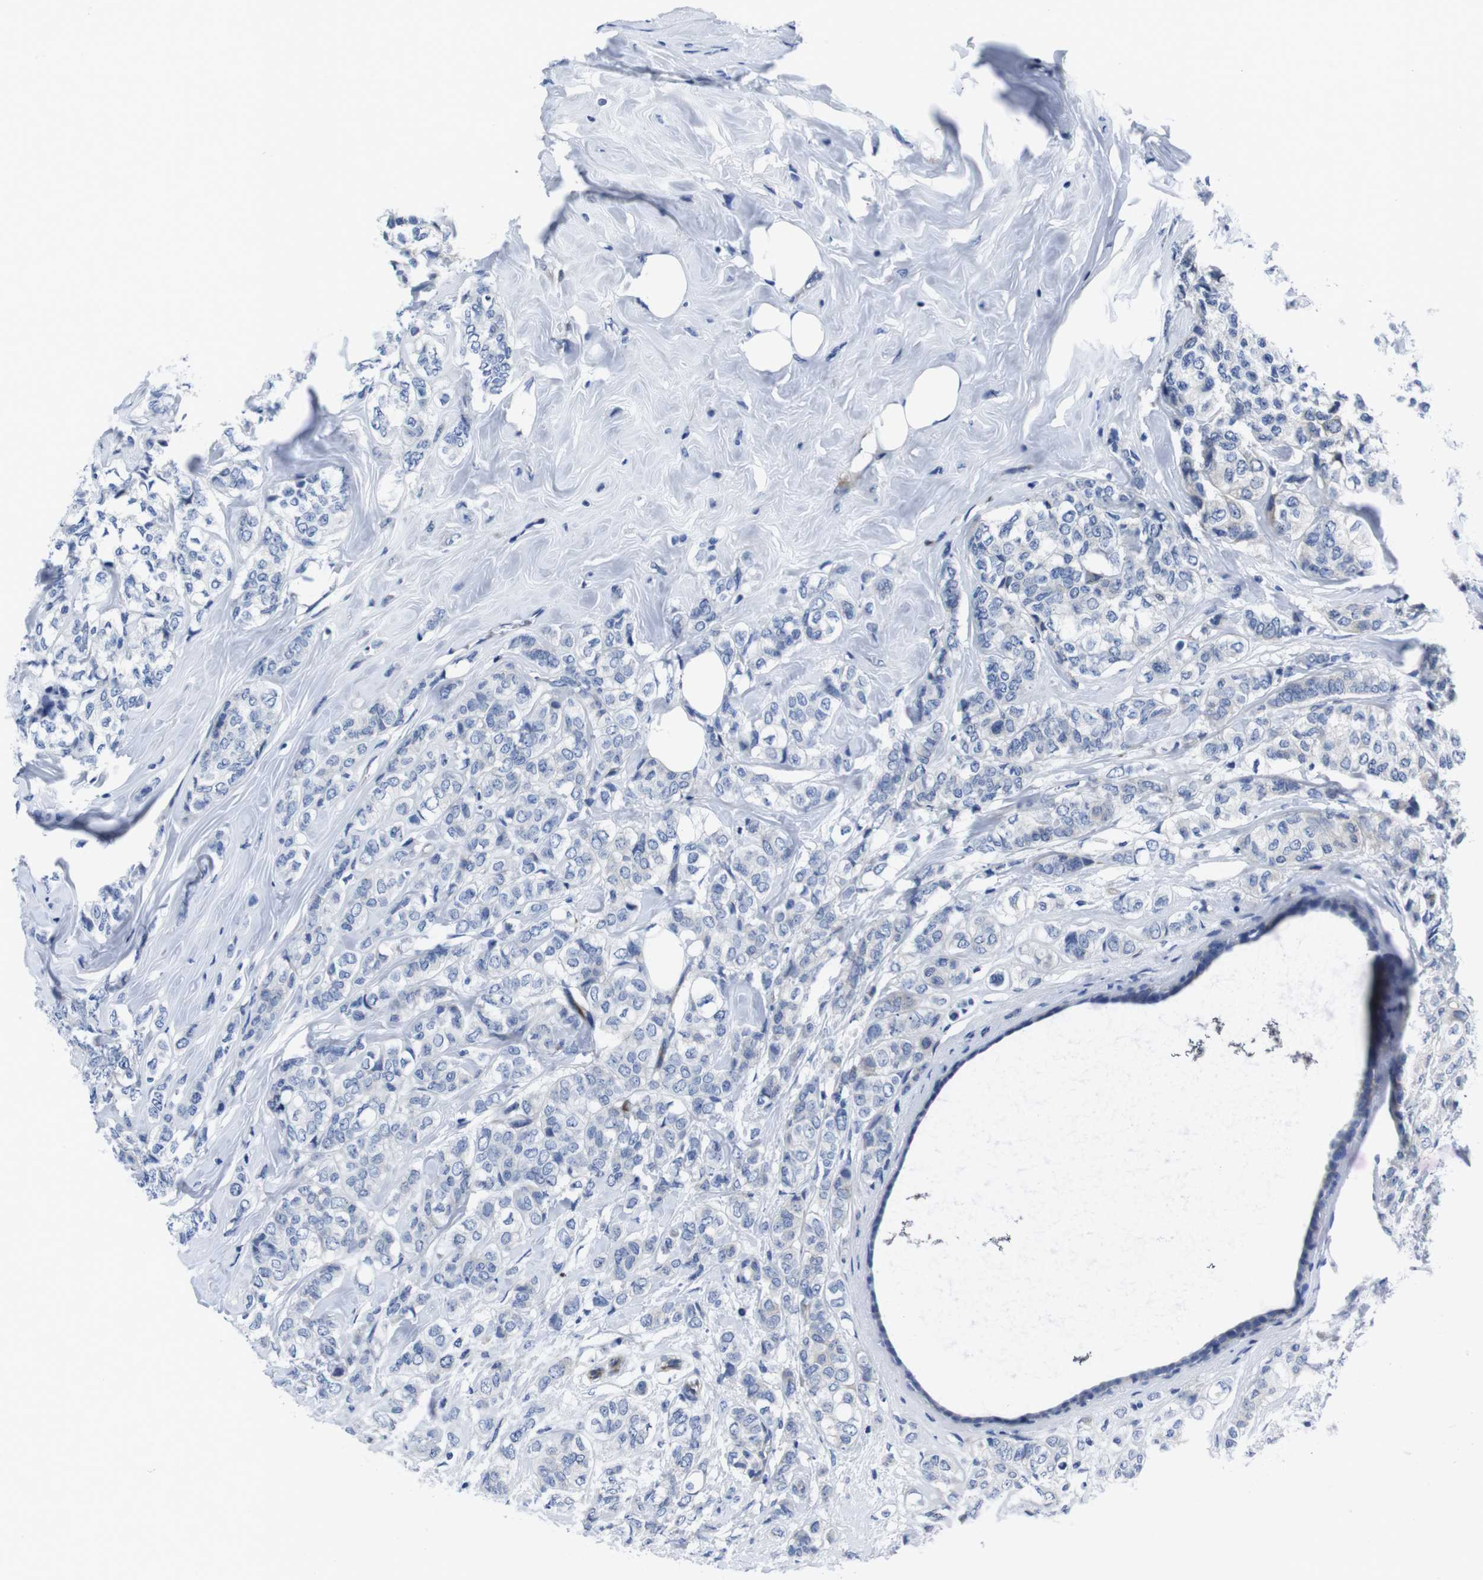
{"staining": {"intensity": "negative", "quantity": "none", "location": "none"}, "tissue": "breast cancer", "cell_type": "Tumor cells", "image_type": "cancer", "snomed": [{"axis": "morphology", "description": "Lobular carcinoma"}, {"axis": "topography", "description": "Breast"}], "caption": "High power microscopy micrograph of an IHC photomicrograph of breast cancer (lobular carcinoma), revealing no significant expression in tumor cells. The staining is performed using DAB brown chromogen with nuclei counter-stained in using hematoxylin.", "gene": "EIF4A1", "patient": {"sex": "female", "age": 60}}